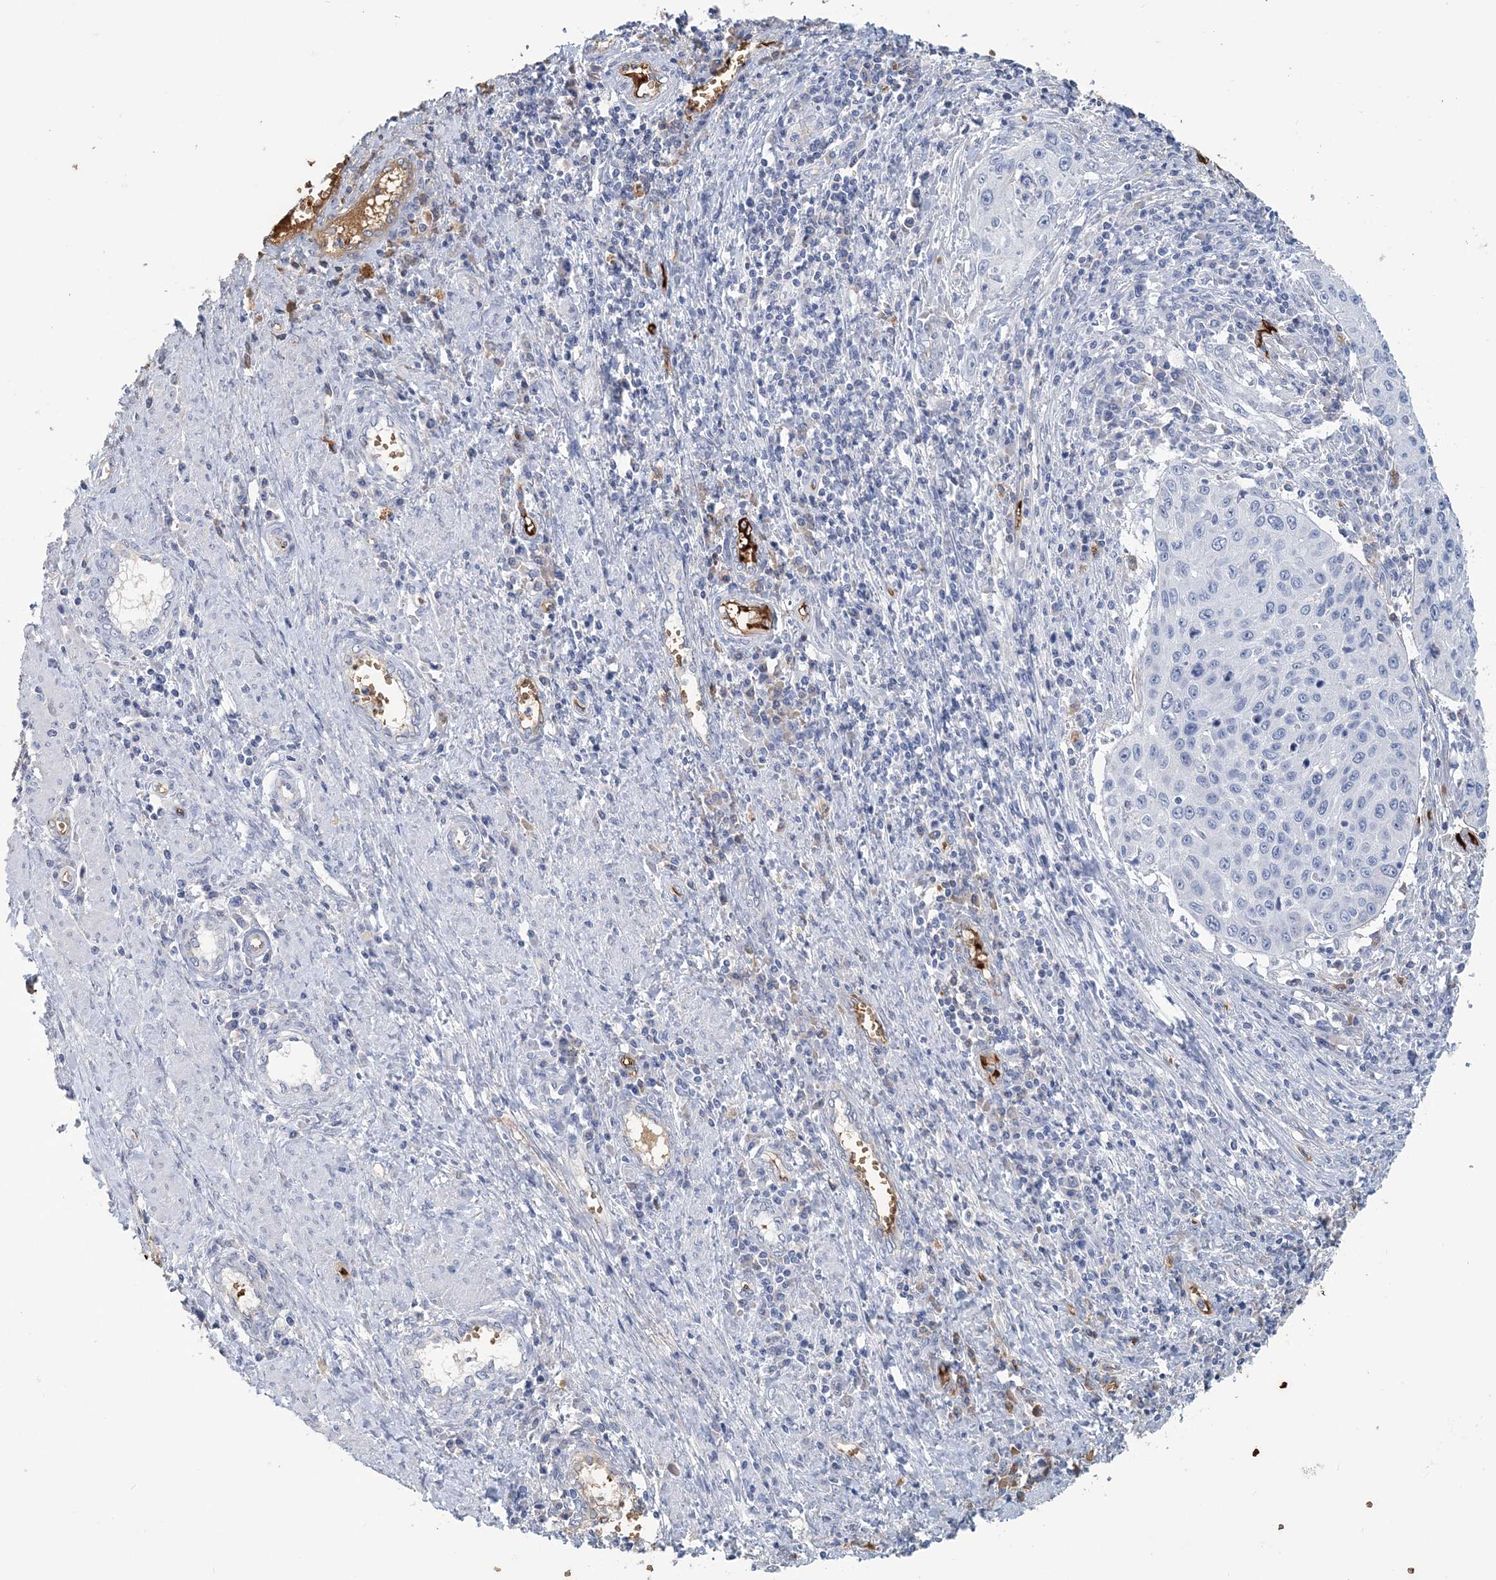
{"staining": {"intensity": "negative", "quantity": "none", "location": "none"}, "tissue": "cervical cancer", "cell_type": "Tumor cells", "image_type": "cancer", "snomed": [{"axis": "morphology", "description": "Squamous cell carcinoma, NOS"}, {"axis": "topography", "description": "Cervix"}], "caption": "DAB immunohistochemical staining of cervical squamous cell carcinoma demonstrates no significant positivity in tumor cells. (DAB IHC visualized using brightfield microscopy, high magnification).", "gene": "HBD", "patient": {"sex": "female", "age": 32}}